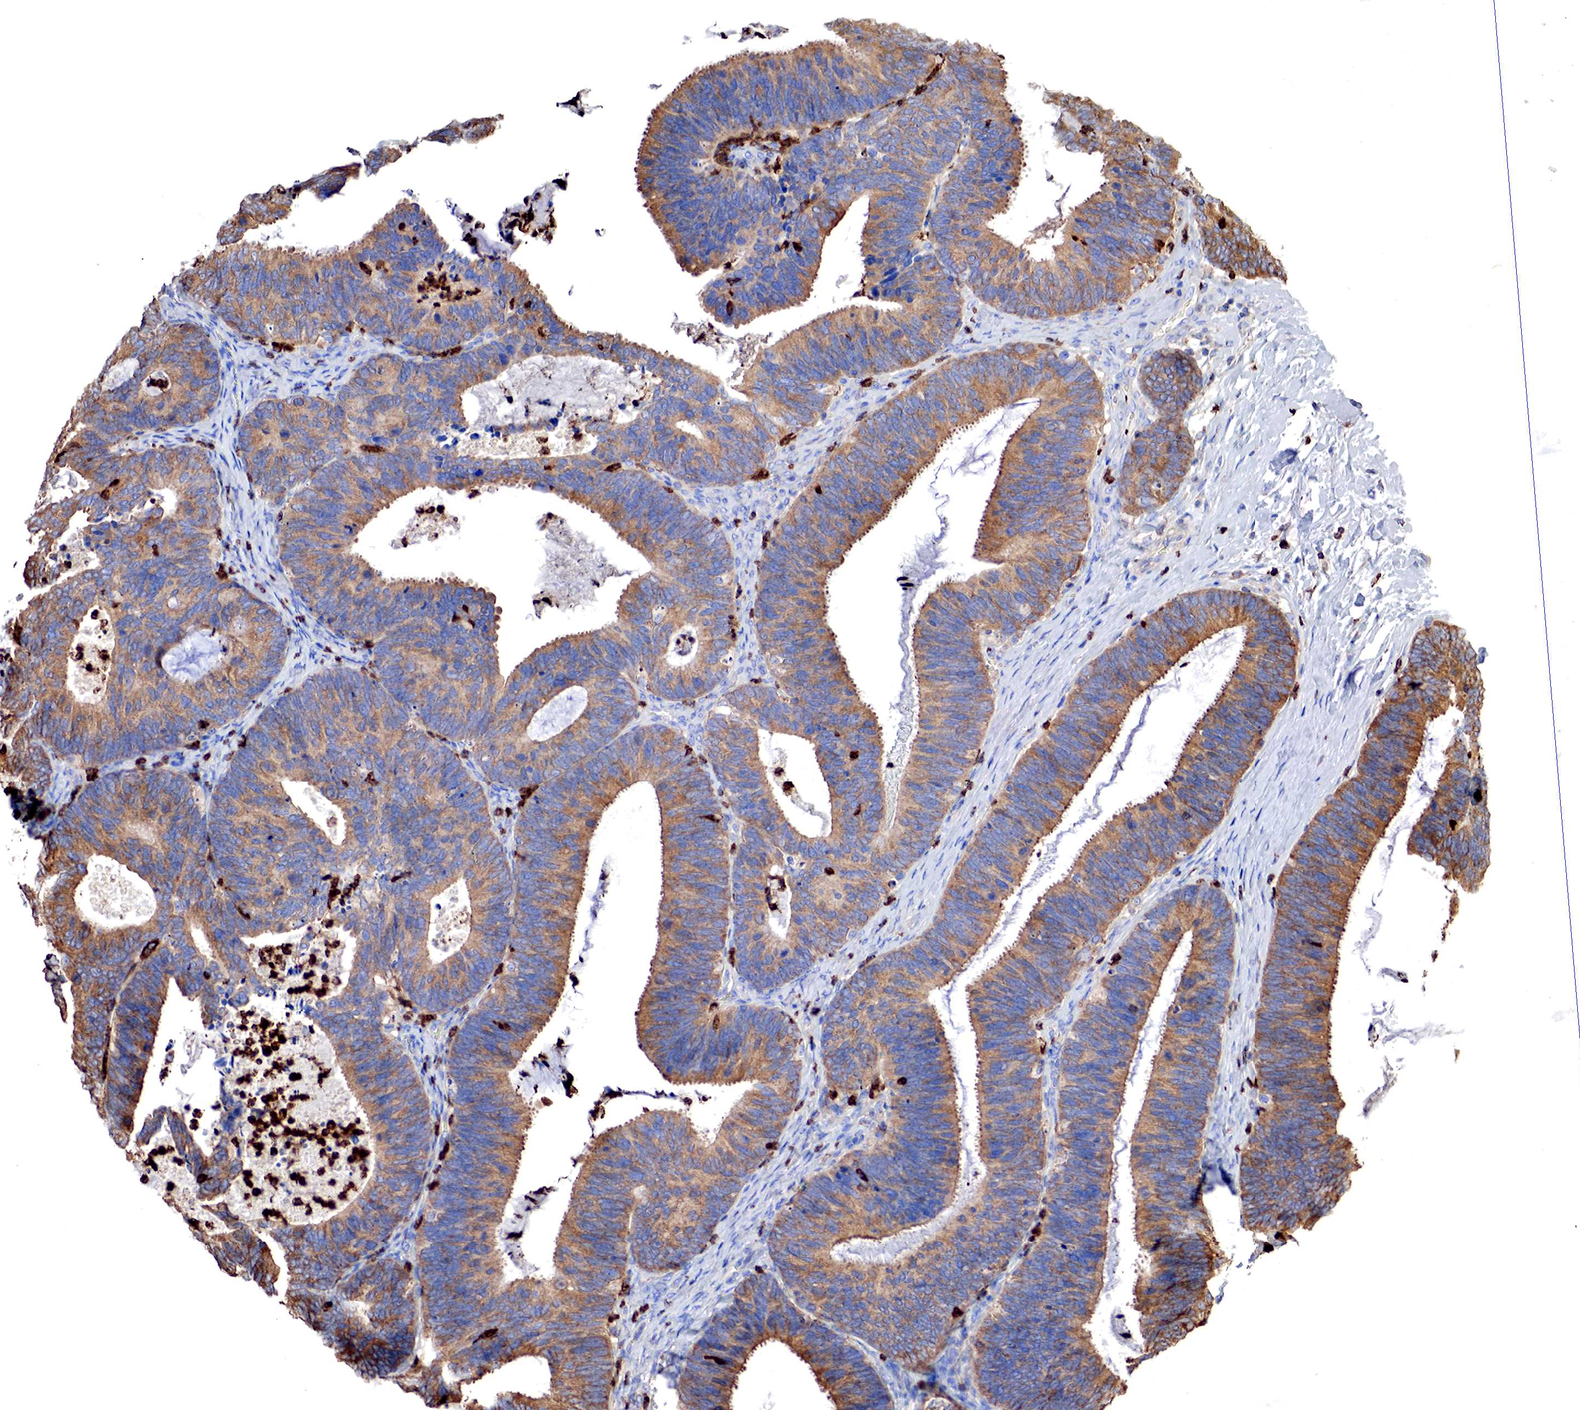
{"staining": {"intensity": "moderate", "quantity": "25%-75%", "location": "cytoplasmic/membranous"}, "tissue": "ovarian cancer", "cell_type": "Tumor cells", "image_type": "cancer", "snomed": [{"axis": "morphology", "description": "Carcinoma, endometroid"}, {"axis": "topography", "description": "Ovary"}], "caption": "A brown stain labels moderate cytoplasmic/membranous positivity of a protein in ovarian cancer tumor cells.", "gene": "G6PD", "patient": {"sex": "female", "age": 52}}